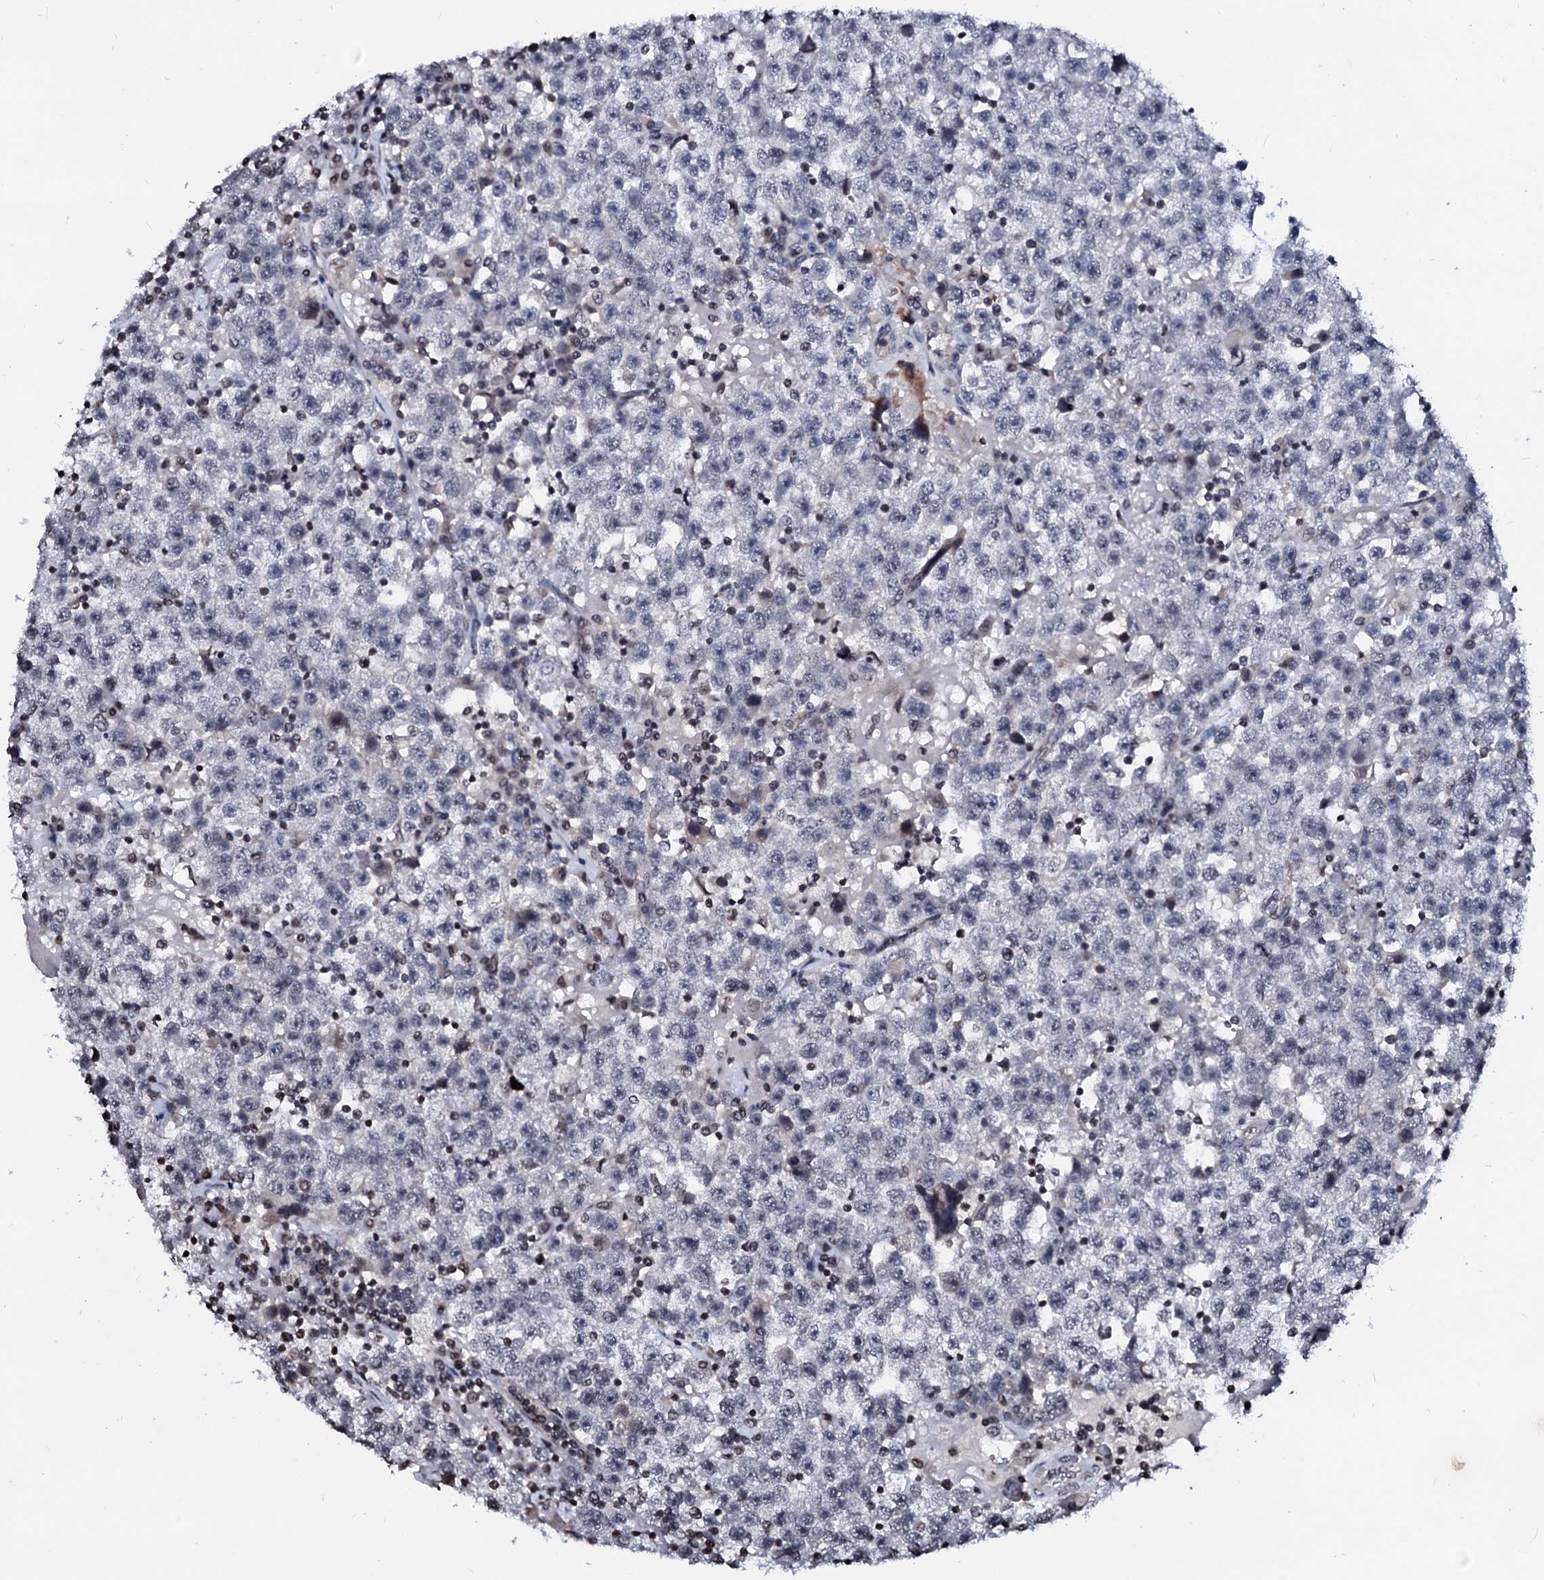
{"staining": {"intensity": "negative", "quantity": "none", "location": "none"}, "tissue": "testis cancer", "cell_type": "Tumor cells", "image_type": "cancer", "snomed": [{"axis": "morphology", "description": "Seminoma, NOS"}, {"axis": "topography", "description": "Testis"}], "caption": "DAB (3,3'-diaminobenzidine) immunohistochemical staining of seminoma (testis) reveals no significant positivity in tumor cells. (DAB (3,3'-diaminobenzidine) immunohistochemistry, high magnification).", "gene": "LSM11", "patient": {"sex": "male", "age": 22}}